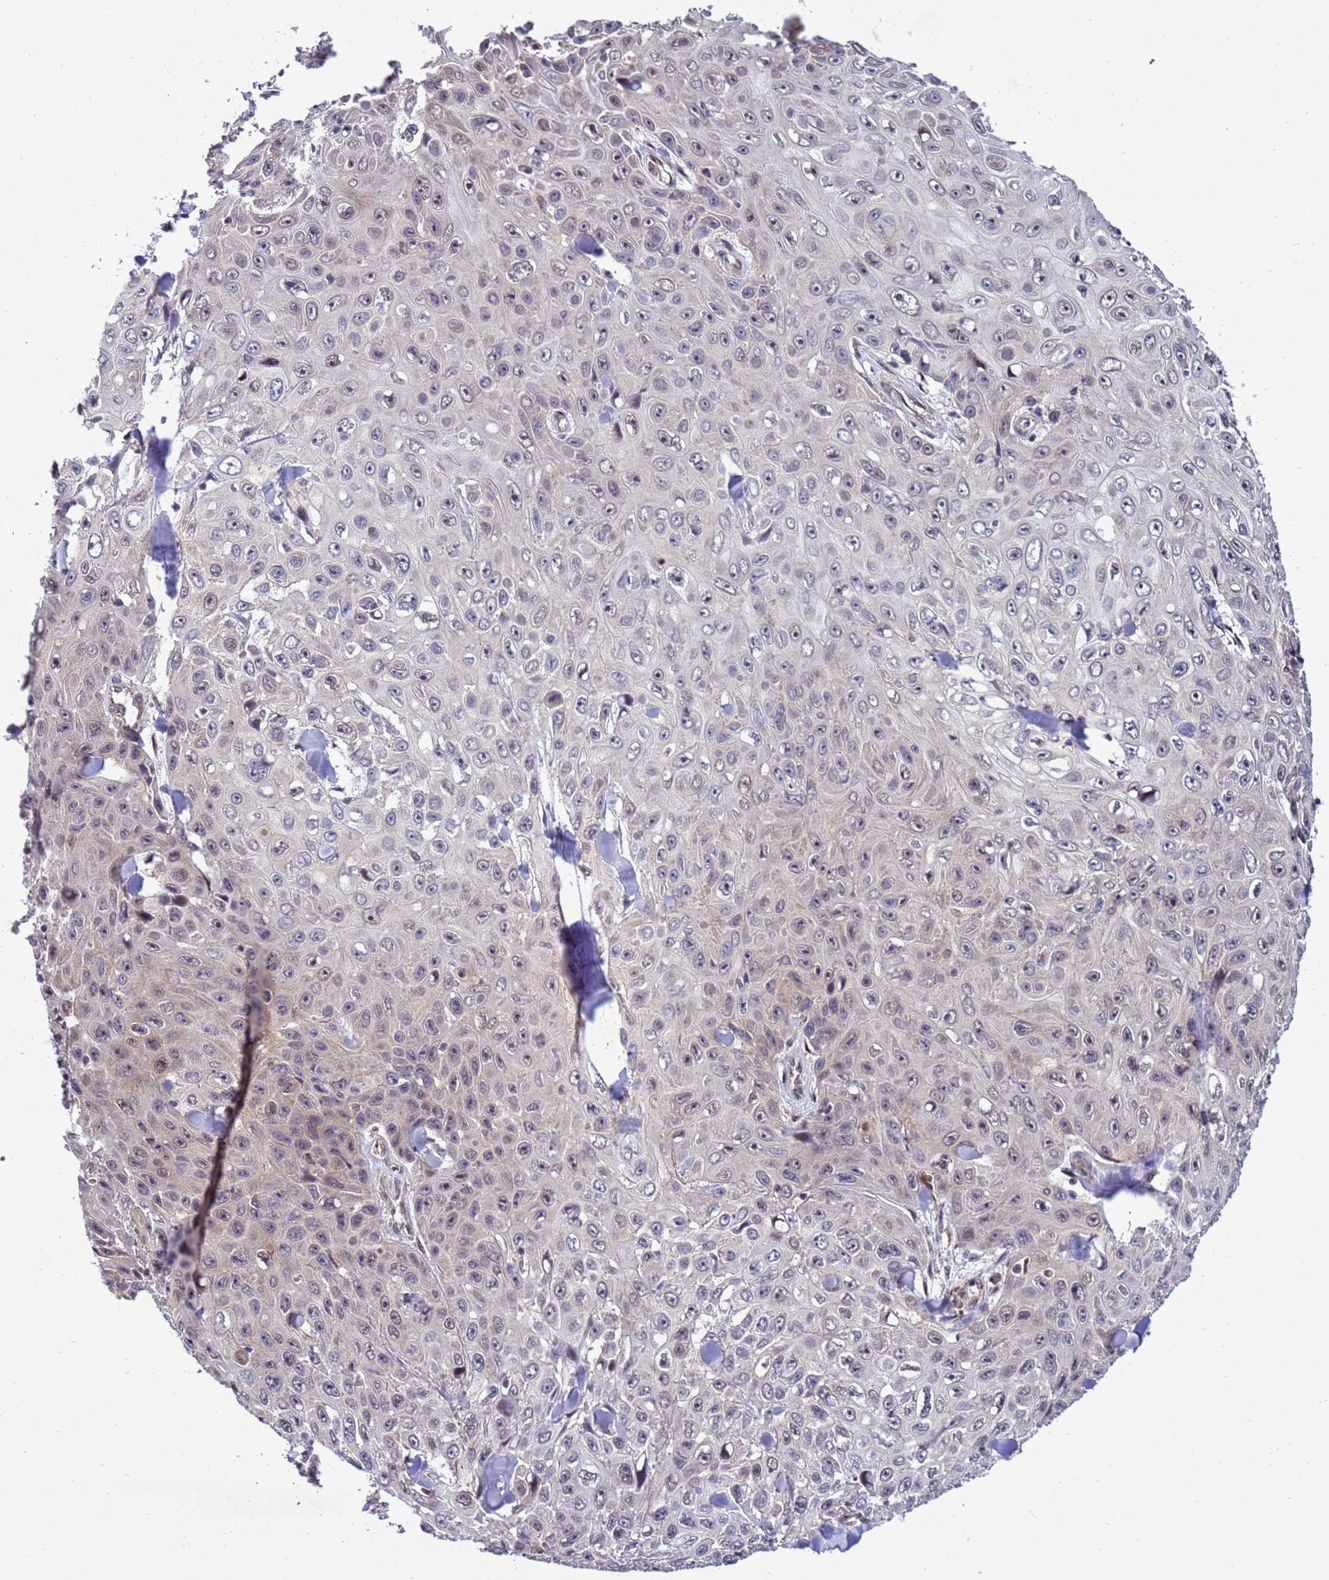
{"staining": {"intensity": "weak", "quantity": "25%-75%", "location": "nuclear"}, "tissue": "skin cancer", "cell_type": "Tumor cells", "image_type": "cancer", "snomed": [{"axis": "morphology", "description": "Basal cell carcinoma"}, {"axis": "topography", "description": "Skin"}], "caption": "Human skin cancer stained with a protein marker exhibits weak staining in tumor cells.", "gene": "RASD1", "patient": {"sex": "male", "age": 73}}